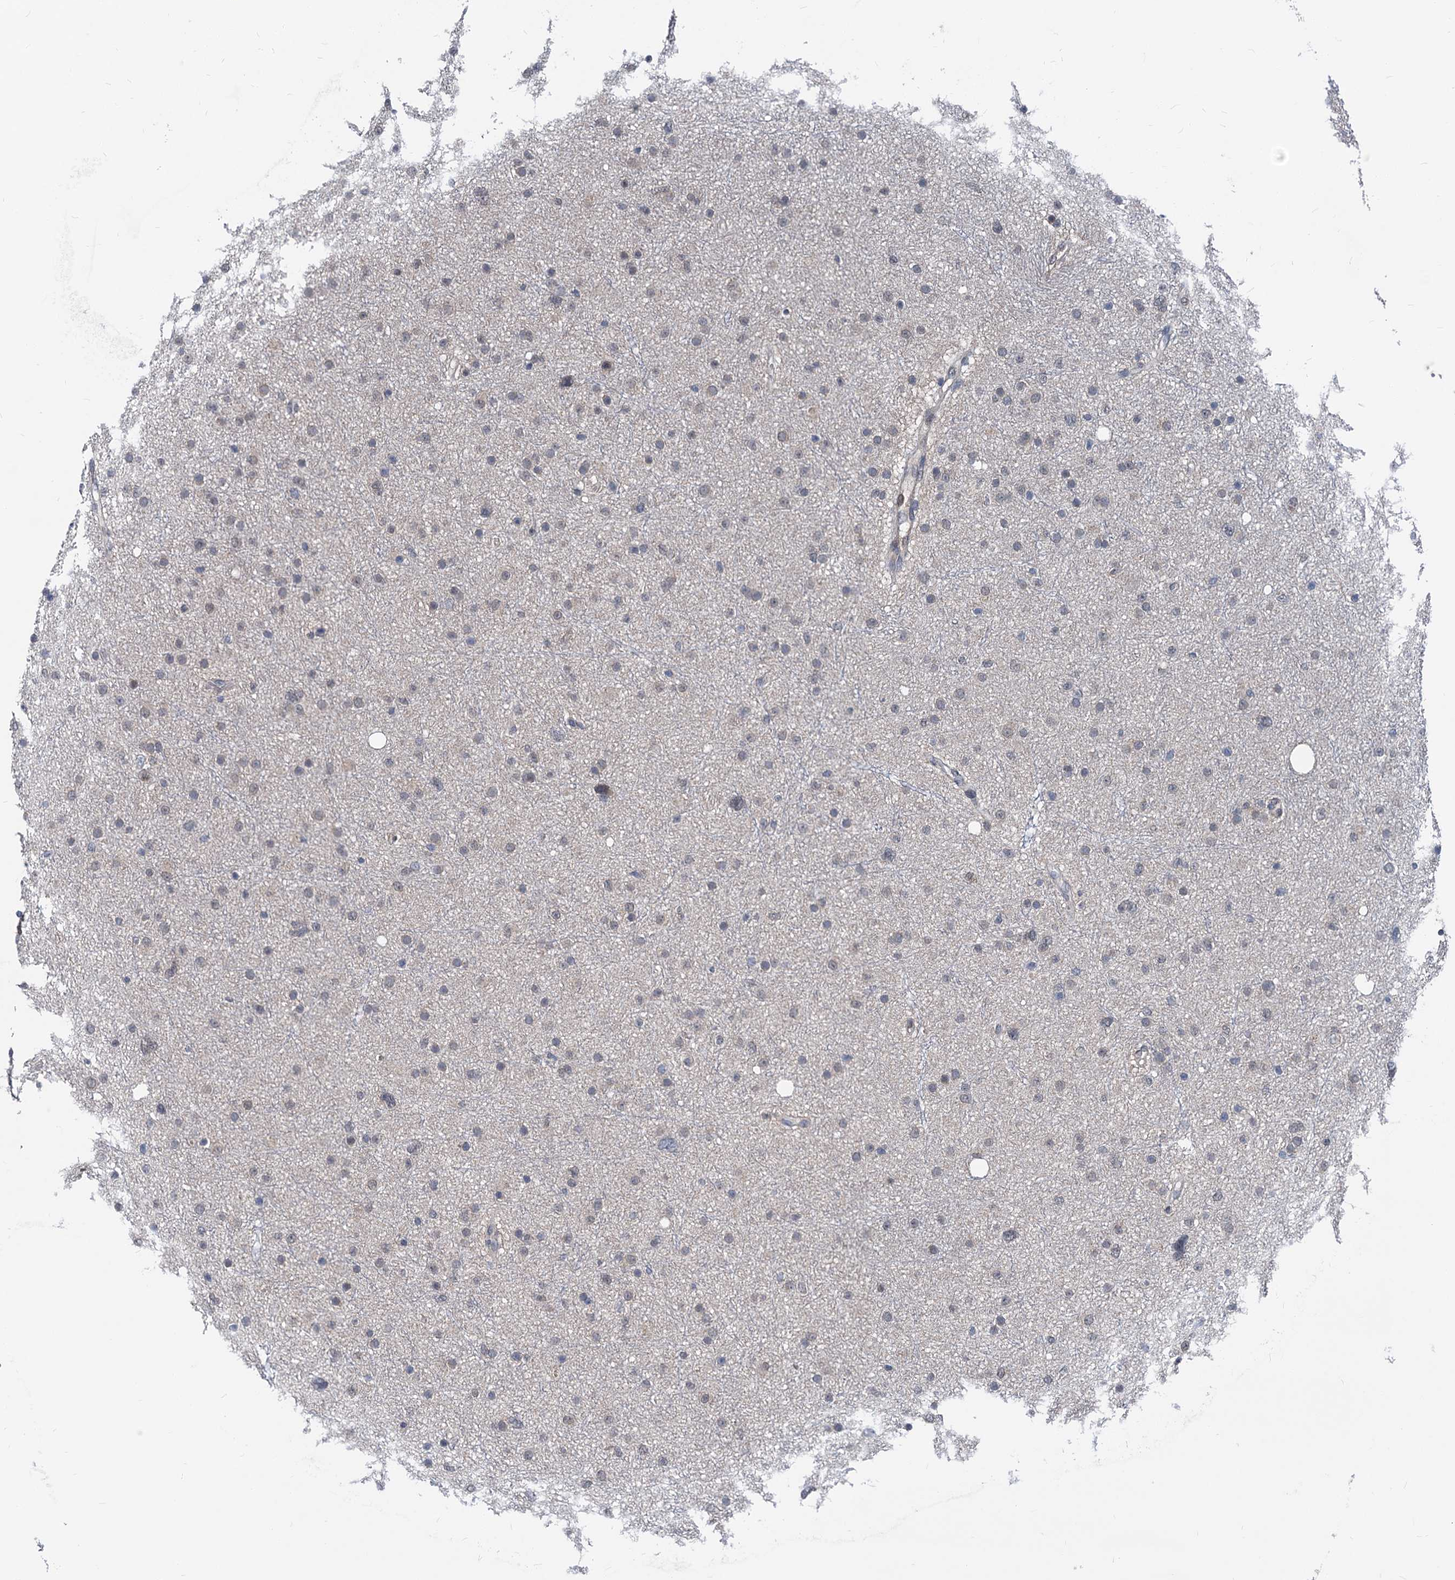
{"staining": {"intensity": "weak", "quantity": "<25%", "location": "nuclear"}, "tissue": "glioma", "cell_type": "Tumor cells", "image_type": "cancer", "snomed": [{"axis": "morphology", "description": "Glioma, malignant, Low grade"}, {"axis": "topography", "description": "Cerebral cortex"}], "caption": "Tumor cells show no significant protein staining in glioma. The staining was performed using DAB to visualize the protein expression in brown, while the nuclei were stained in blue with hematoxylin (Magnification: 20x).", "gene": "GLO1", "patient": {"sex": "female", "age": 39}}